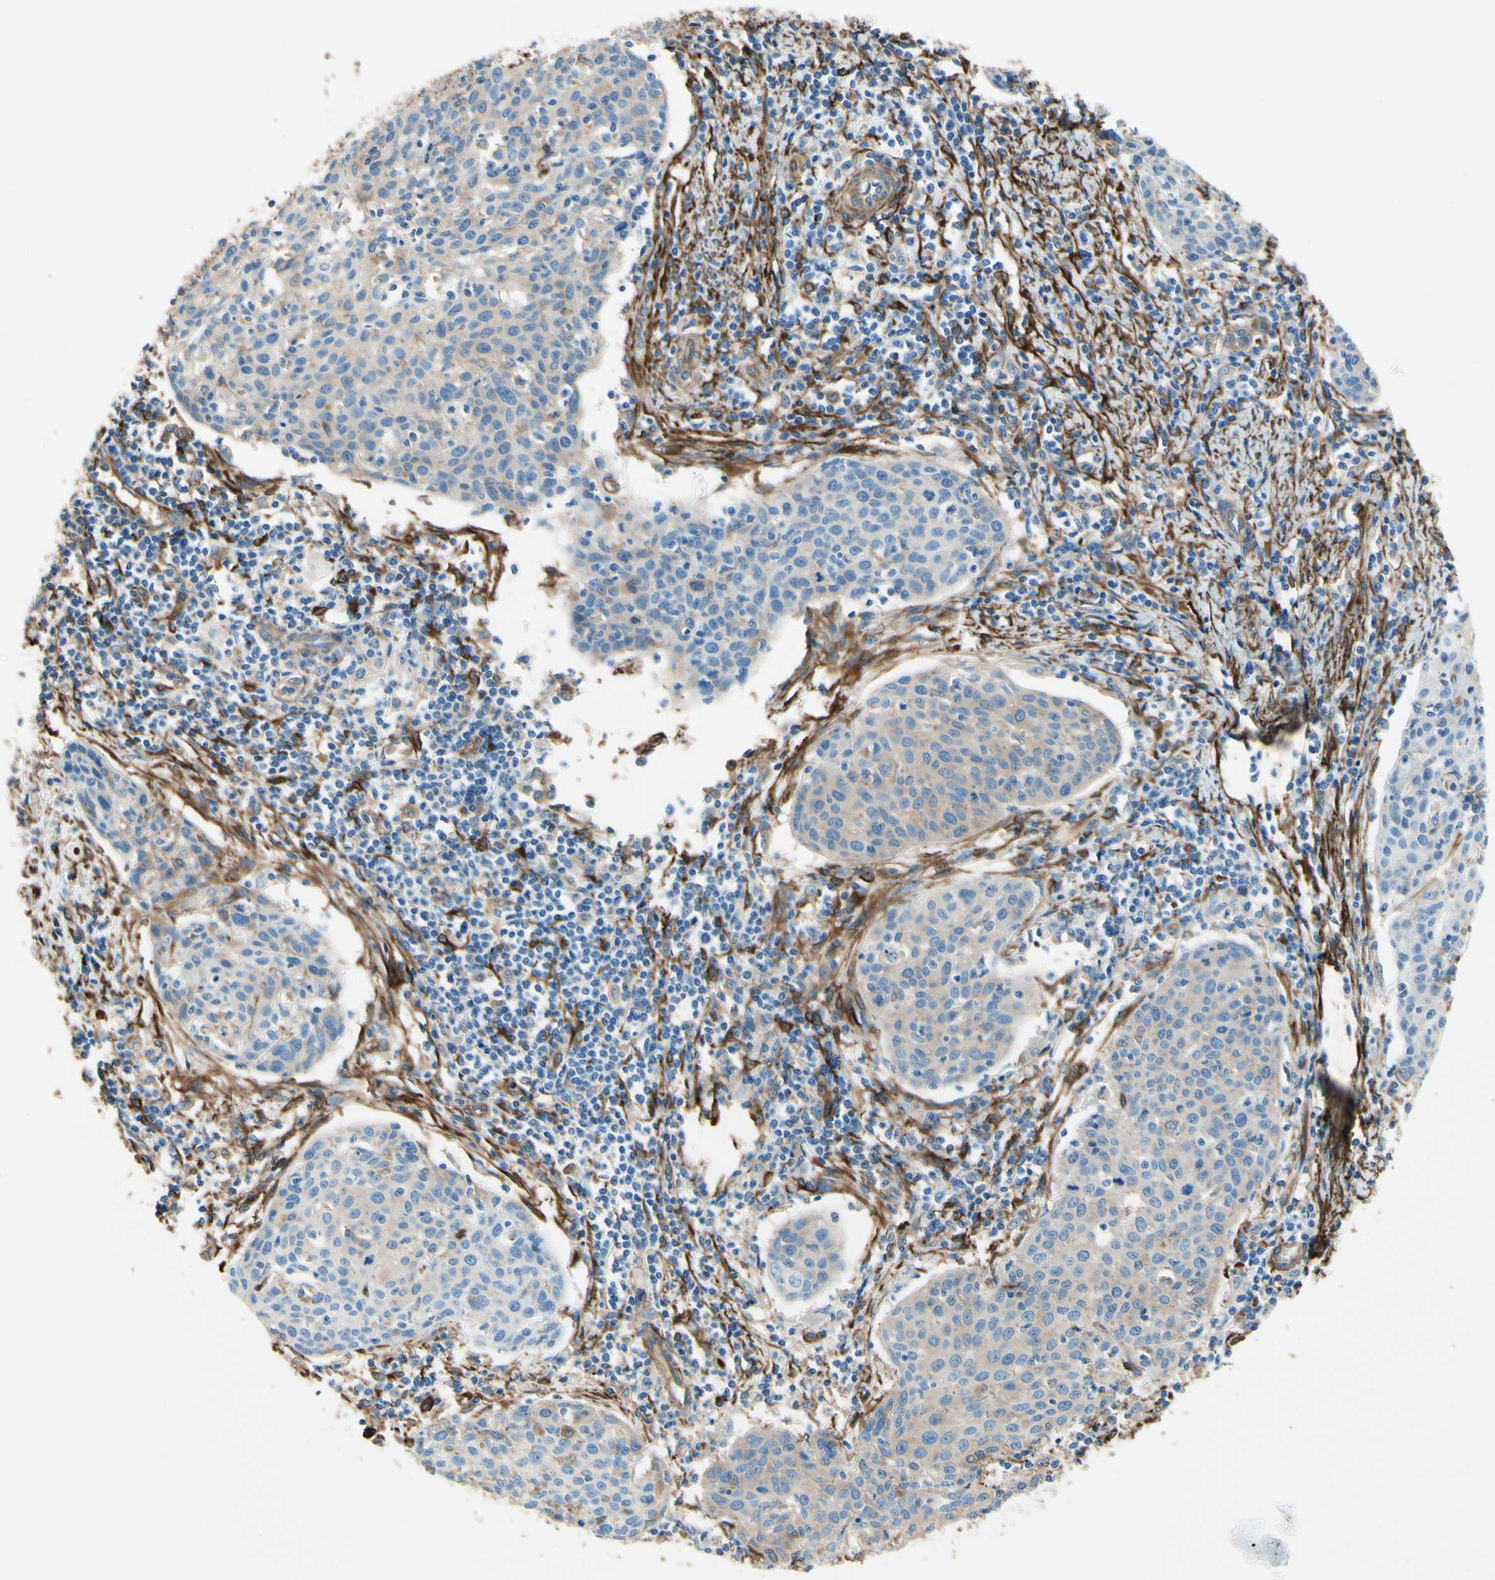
{"staining": {"intensity": "weak", "quantity": "25%-75%", "location": "cytoplasmic/membranous"}, "tissue": "cervical cancer", "cell_type": "Tumor cells", "image_type": "cancer", "snomed": [{"axis": "morphology", "description": "Squamous cell carcinoma, NOS"}, {"axis": "topography", "description": "Cervix"}], "caption": "DAB (3,3'-diaminobenzidine) immunohistochemical staining of human cervical cancer exhibits weak cytoplasmic/membranous protein positivity in approximately 25%-75% of tumor cells.", "gene": "DPYSL3", "patient": {"sex": "female", "age": 38}}